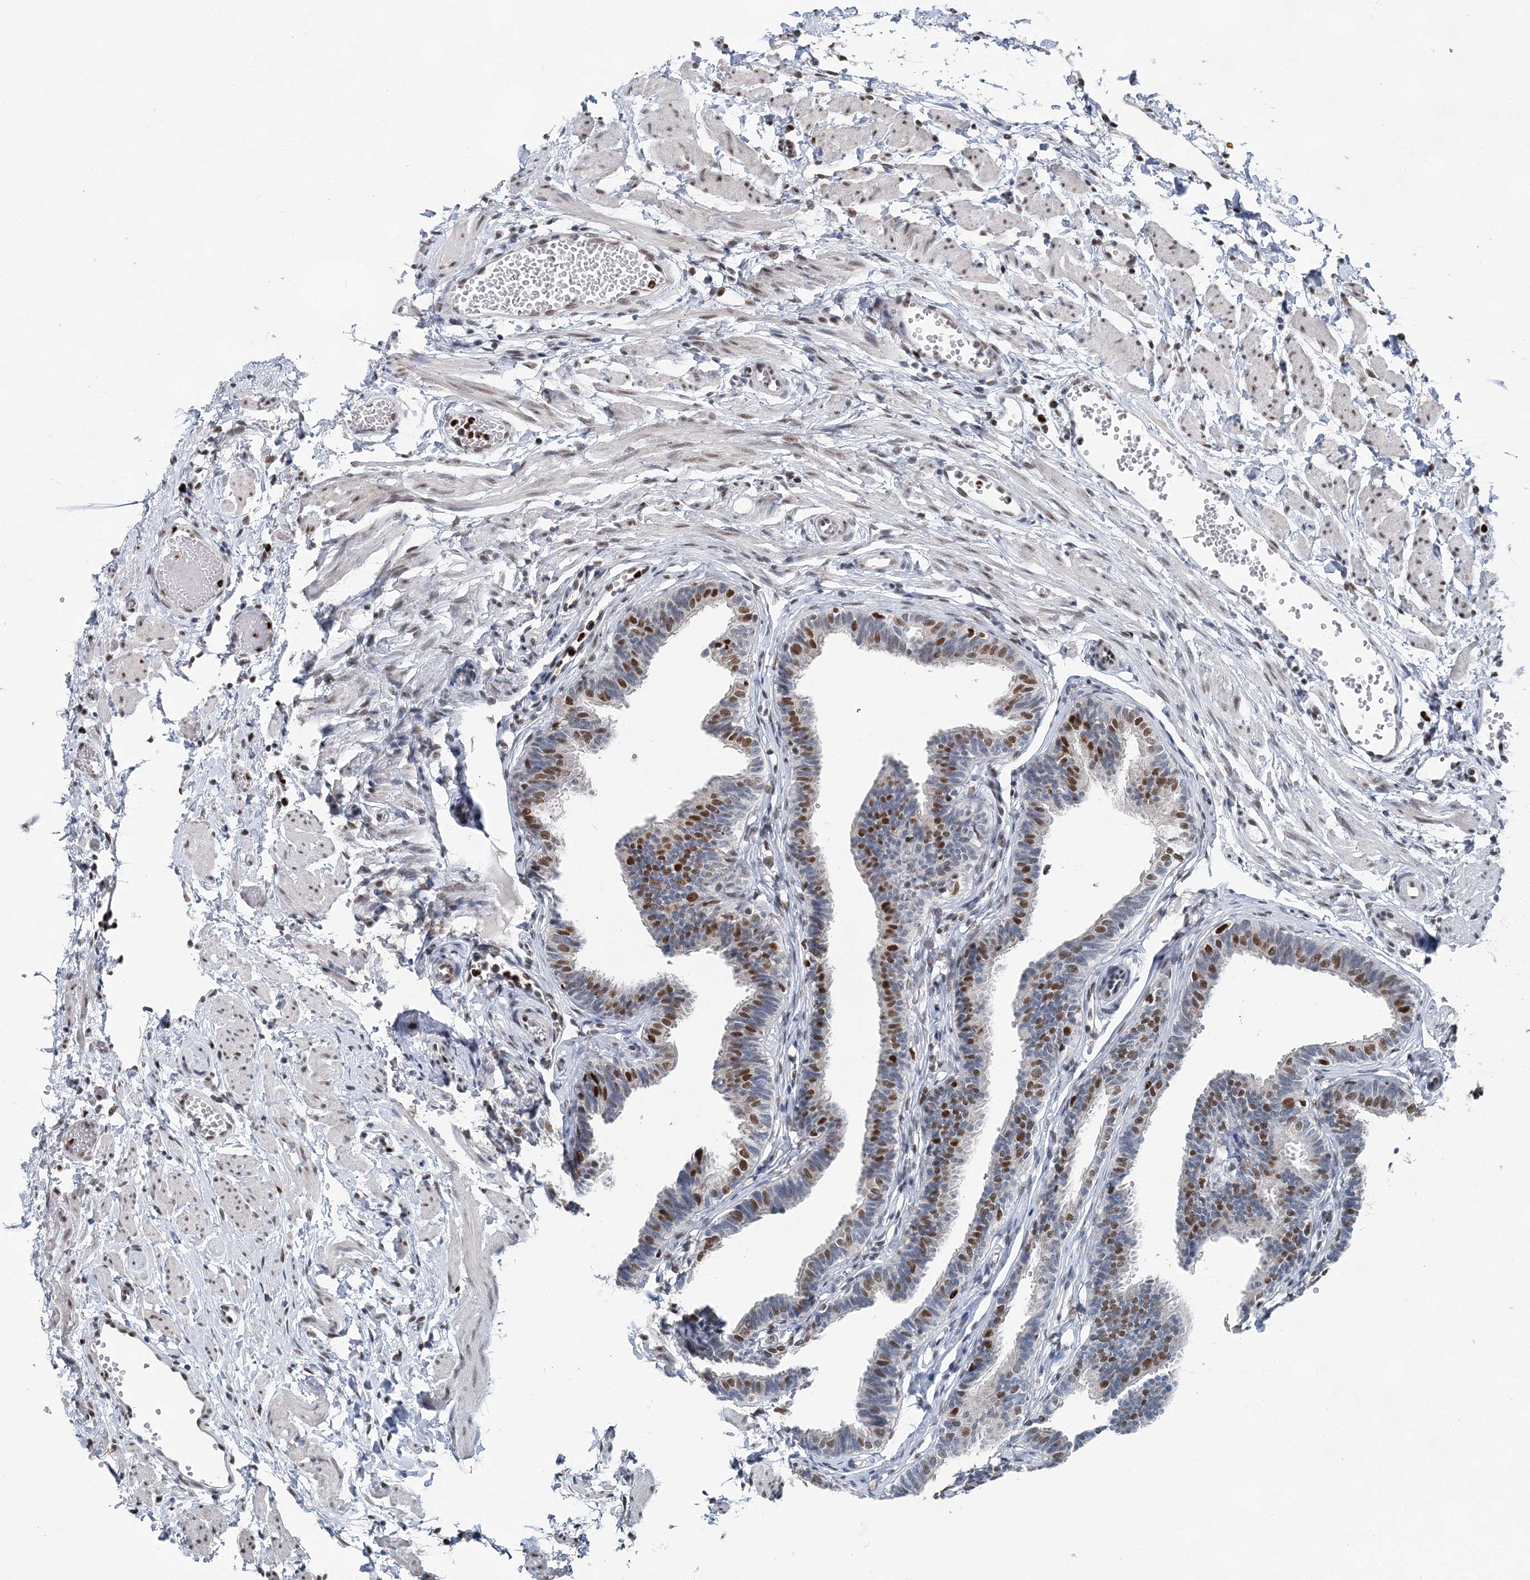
{"staining": {"intensity": "moderate", "quantity": ">75%", "location": "nuclear"}, "tissue": "fallopian tube", "cell_type": "Glandular cells", "image_type": "normal", "snomed": [{"axis": "morphology", "description": "Normal tissue, NOS"}, {"axis": "topography", "description": "Fallopian tube"}, {"axis": "topography", "description": "Ovary"}], "caption": "A high-resolution micrograph shows immunohistochemistry (IHC) staining of normal fallopian tube, which displays moderate nuclear expression in about >75% of glandular cells.", "gene": "HAT1", "patient": {"sex": "female", "age": 23}}